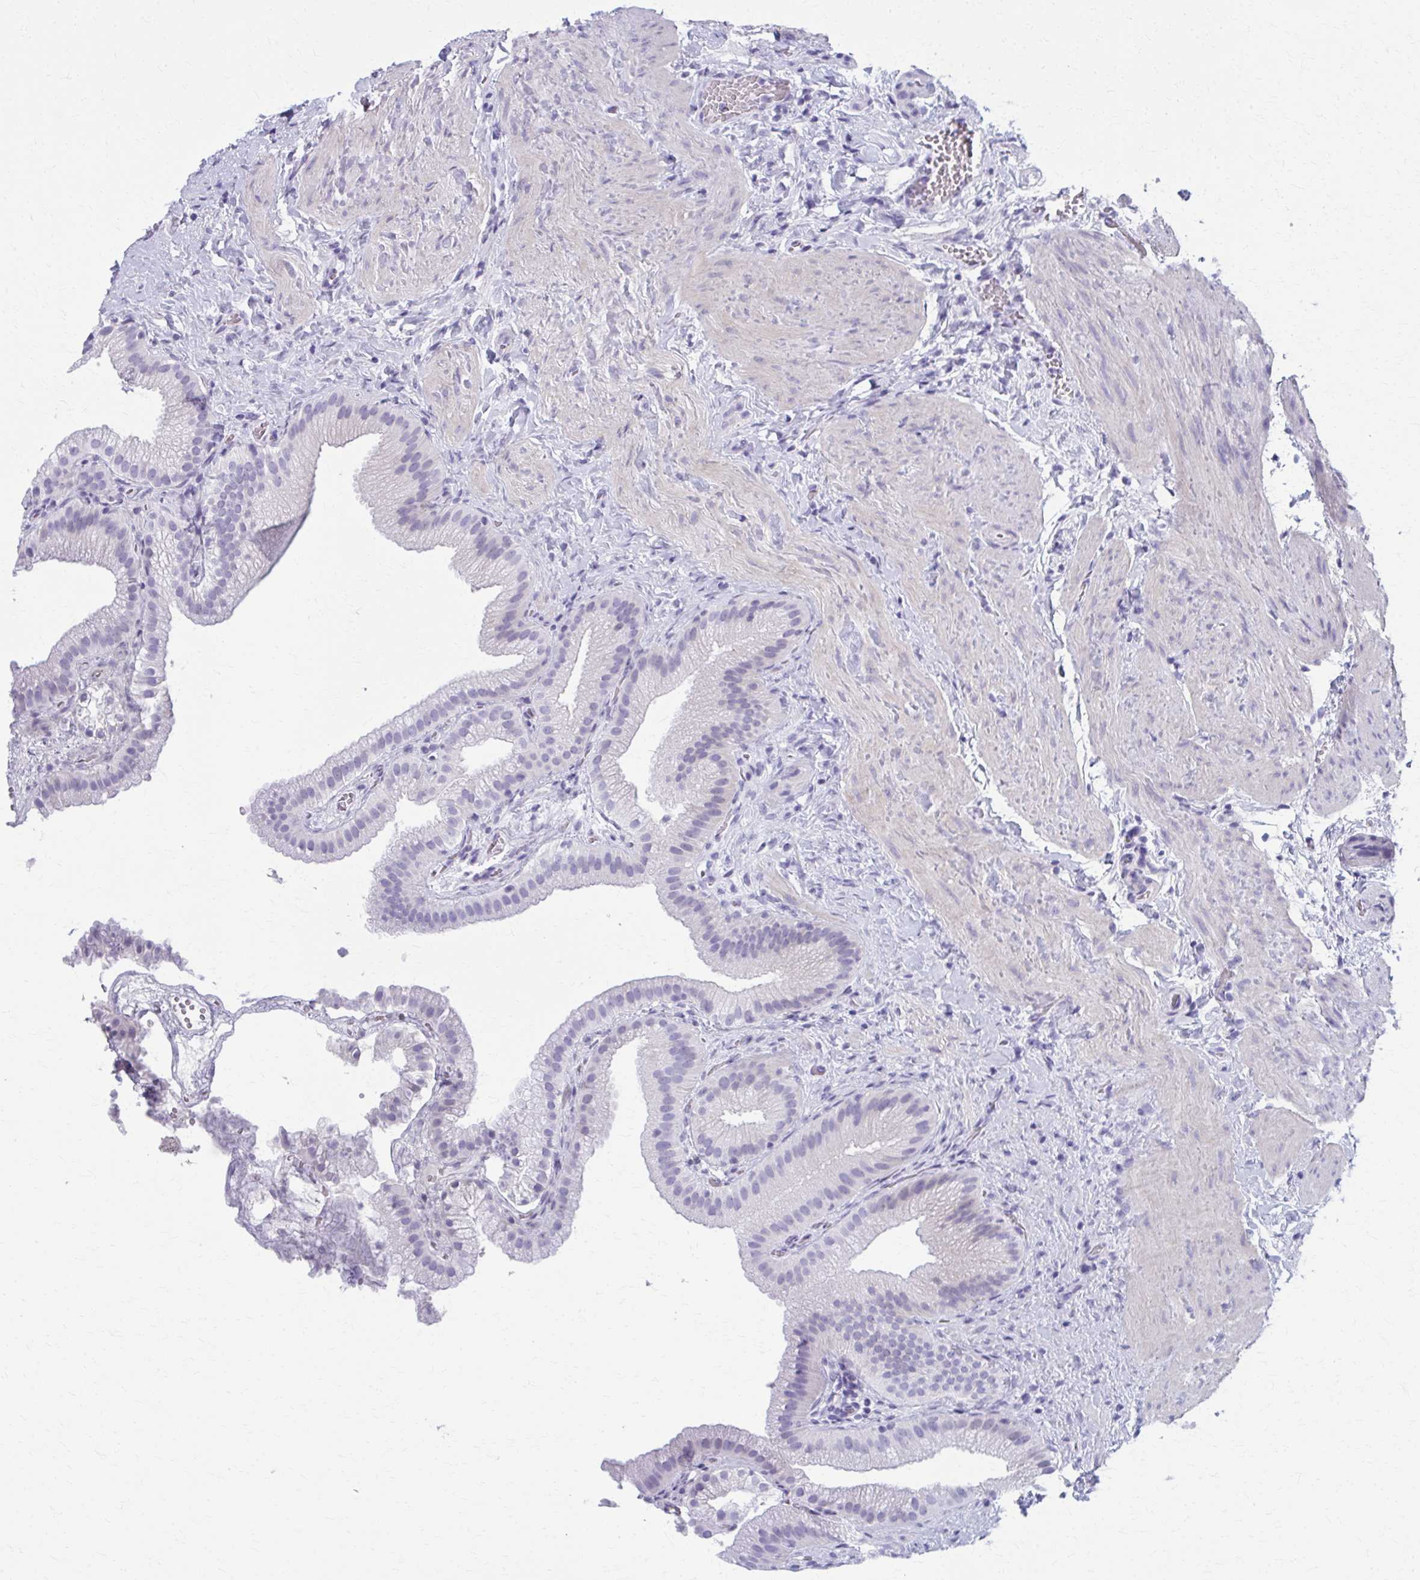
{"staining": {"intensity": "negative", "quantity": "none", "location": "none"}, "tissue": "gallbladder", "cell_type": "Glandular cells", "image_type": "normal", "snomed": [{"axis": "morphology", "description": "Normal tissue, NOS"}, {"axis": "topography", "description": "Gallbladder"}], "caption": "Immunohistochemical staining of normal human gallbladder shows no significant staining in glandular cells.", "gene": "MPLKIP", "patient": {"sex": "female", "age": 63}}